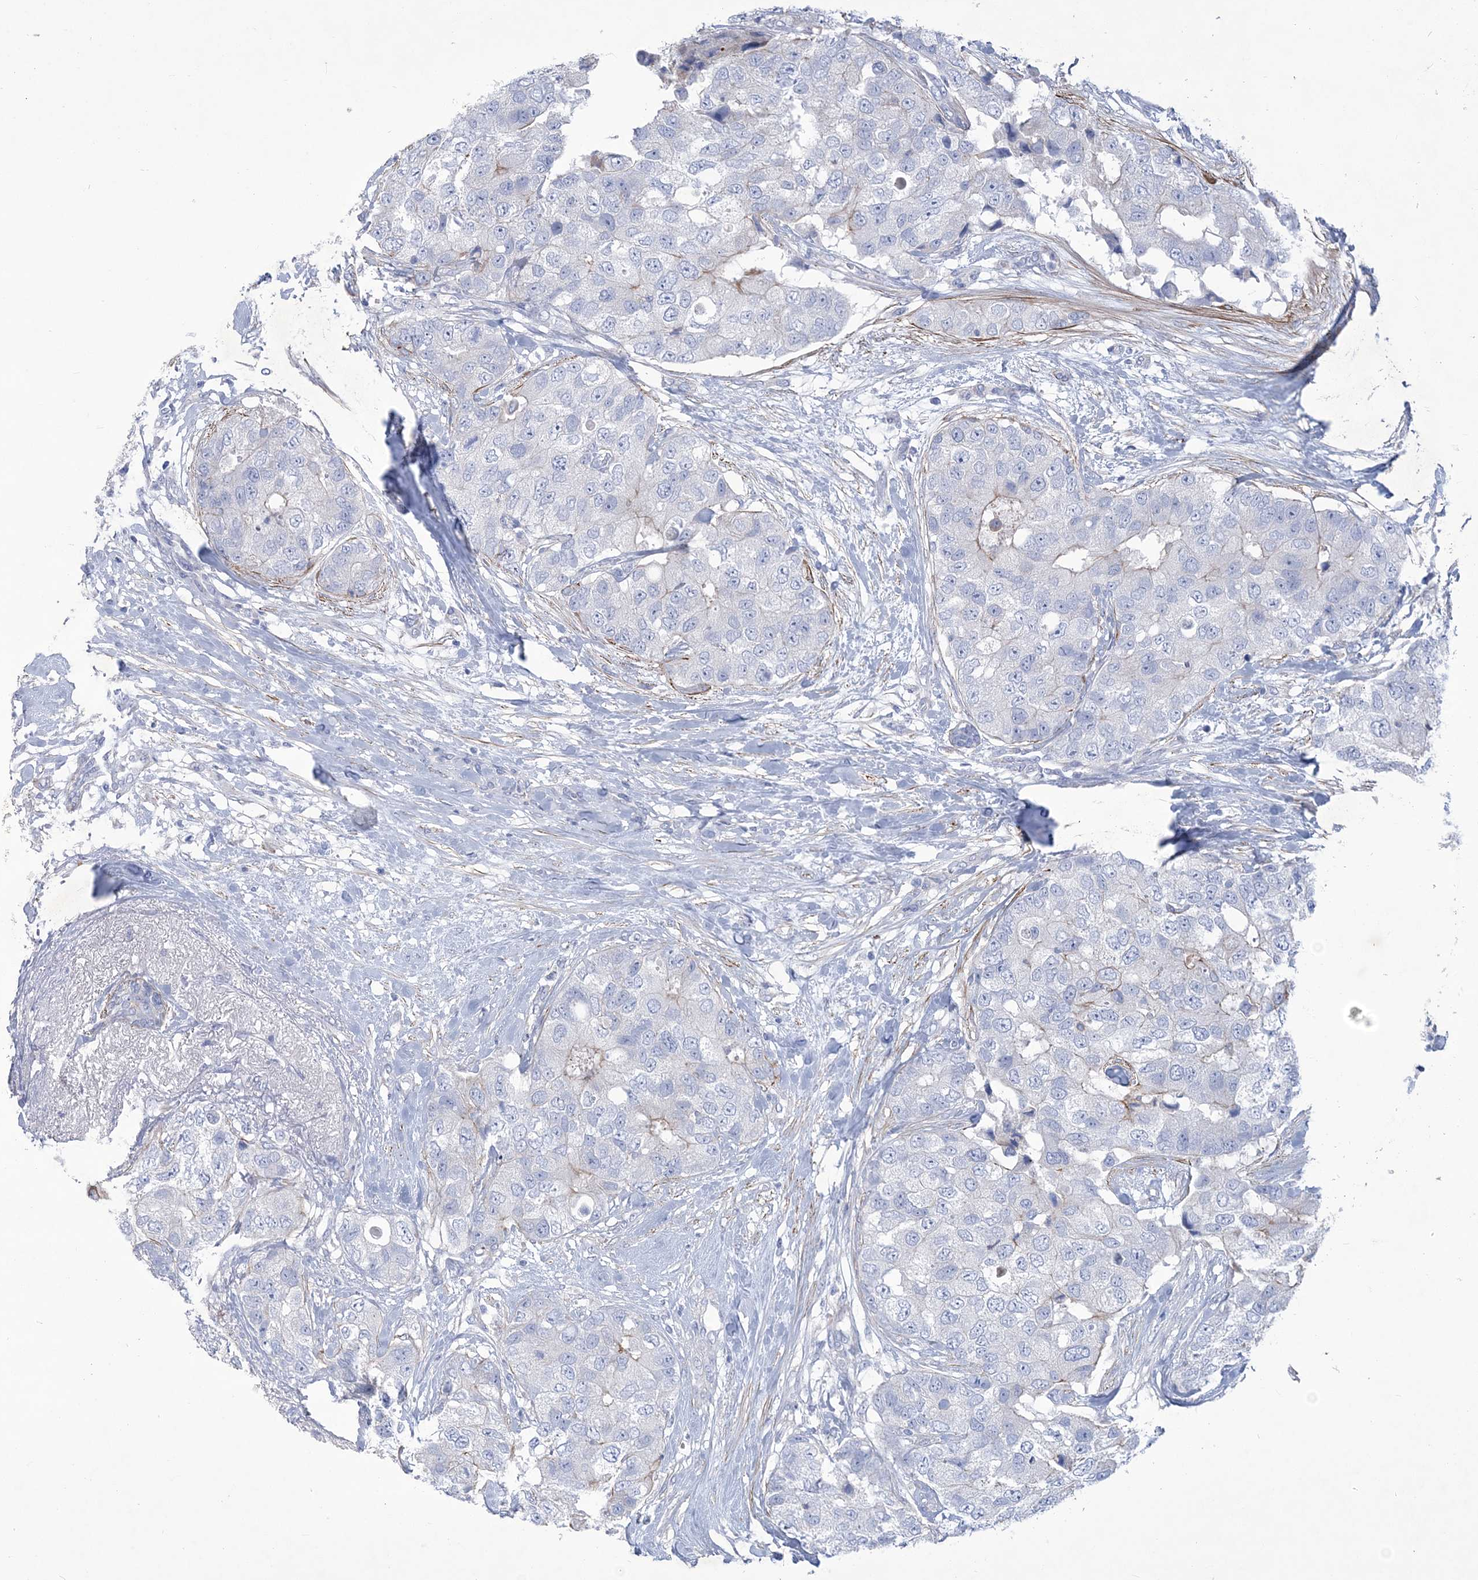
{"staining": {"intensity": "negative", "quantity": "none", "location": "none"}, "tissue": "breast cancer", "cell_type": "Tumor cells", "image_type": "cancer", "snomed": [{"axis": "morphology", "description": "Duct carcinoma"}, {"axis": "topography", "description": "Breast"}], "caption": "Human invasive ductal carcinoma (breast) stained for a protein using immunohistochemistry (IHC) shows no staining in tumor cells.", "gene": "WDR74", "patient": {"sex": "female", "age": 62}}